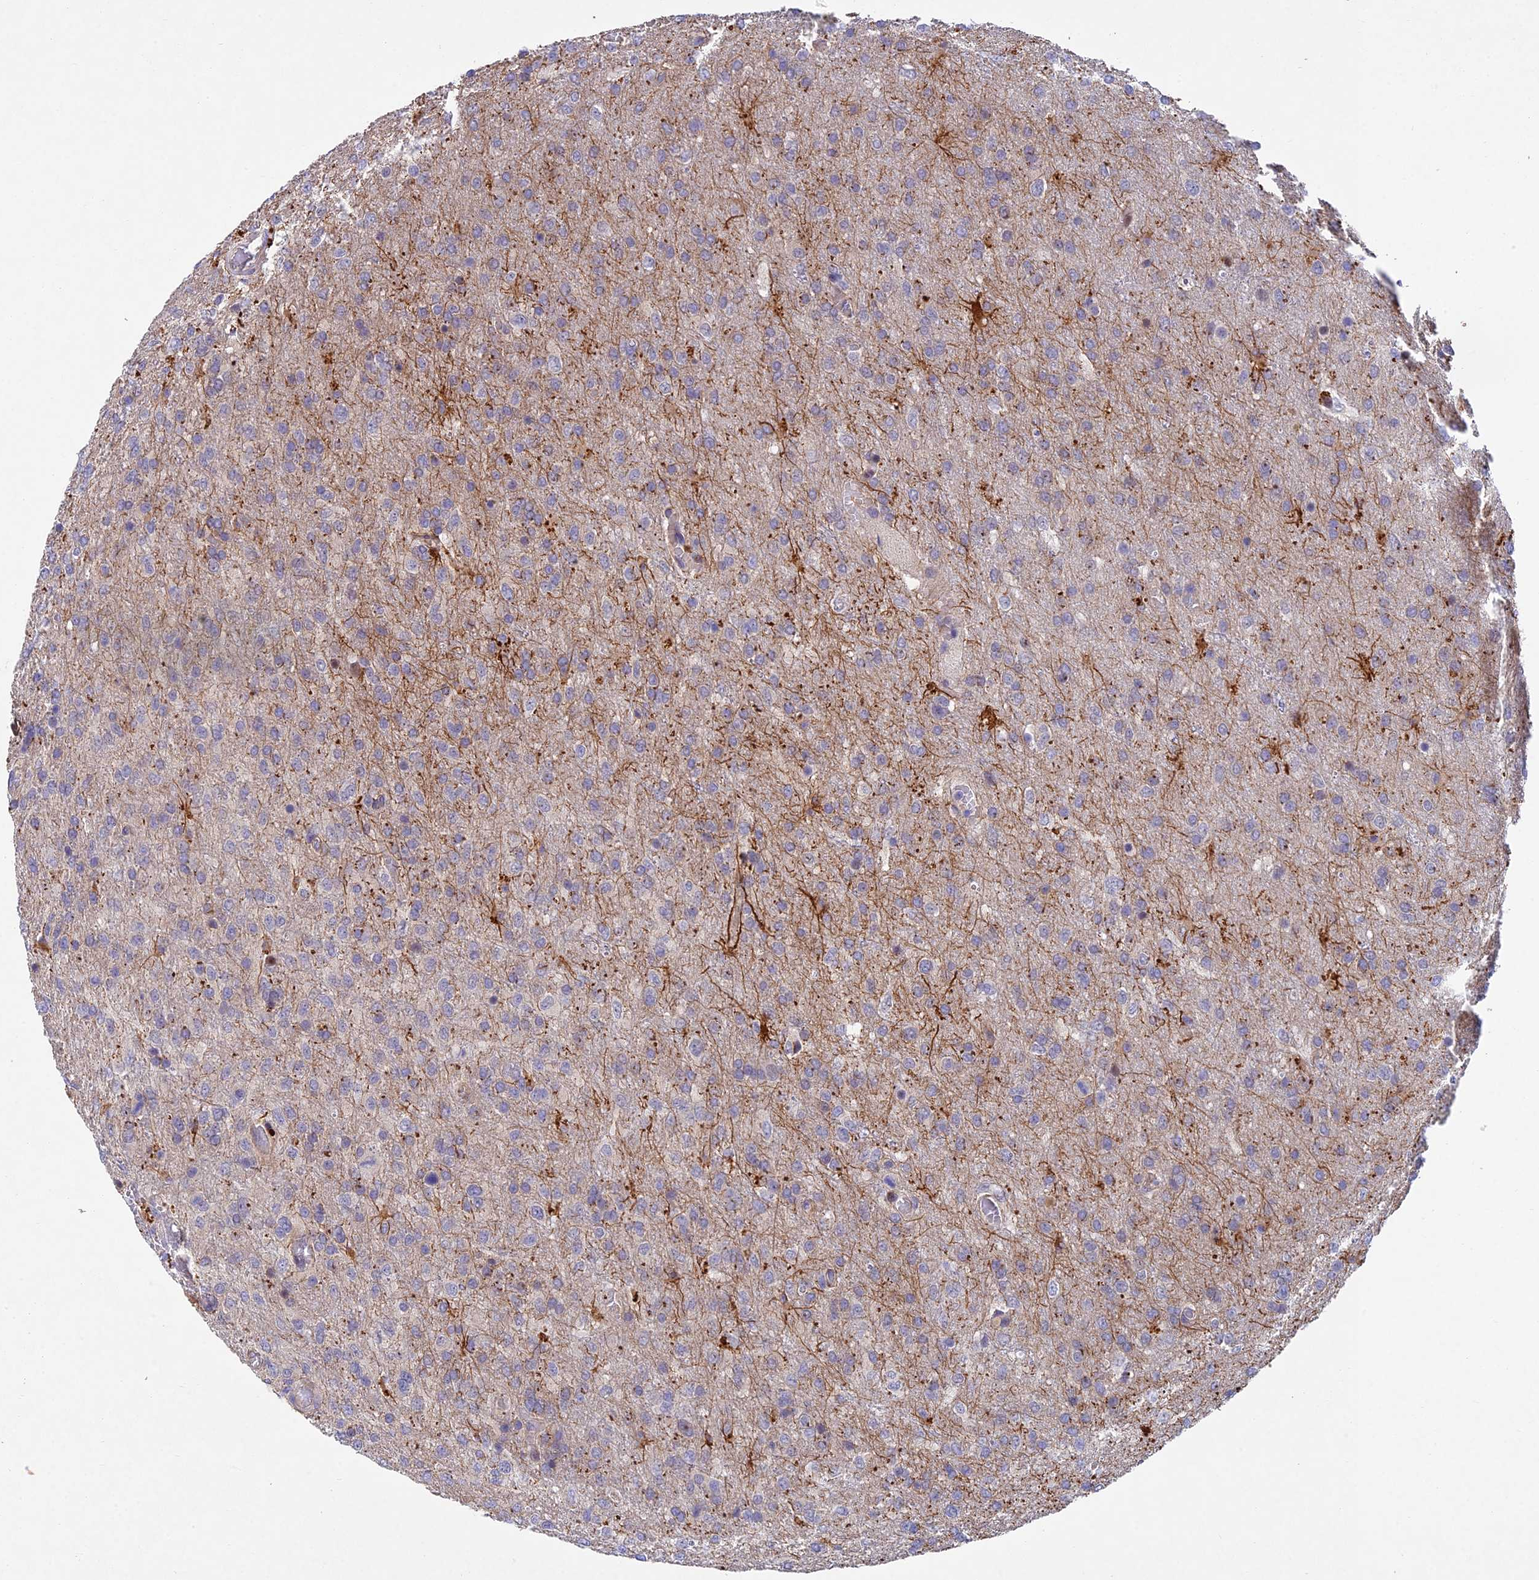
{"staining": {"intensity": "negative", "quantity": "none", "location": "none"}, "tissue": "glioma", "cell_type": "Tumor cells", "image_type": "cancer", "snomed": [{"axis": "morphology", "description": "Glioma, malignant, High grade"}, {"axis": "topography", "description": "Brain"}], "caption": "High magnification brightfield microscopy of high-grade glioma (malignant) stained with DAB (brown) and counterstained with hematoxylin (blue): tumor cells show no significant expression. (Immunohistochemistry, brightfield microscopy, high magnification).", "gene": "NSMCE1", "patient": {"sex": "female", "age": 74}}